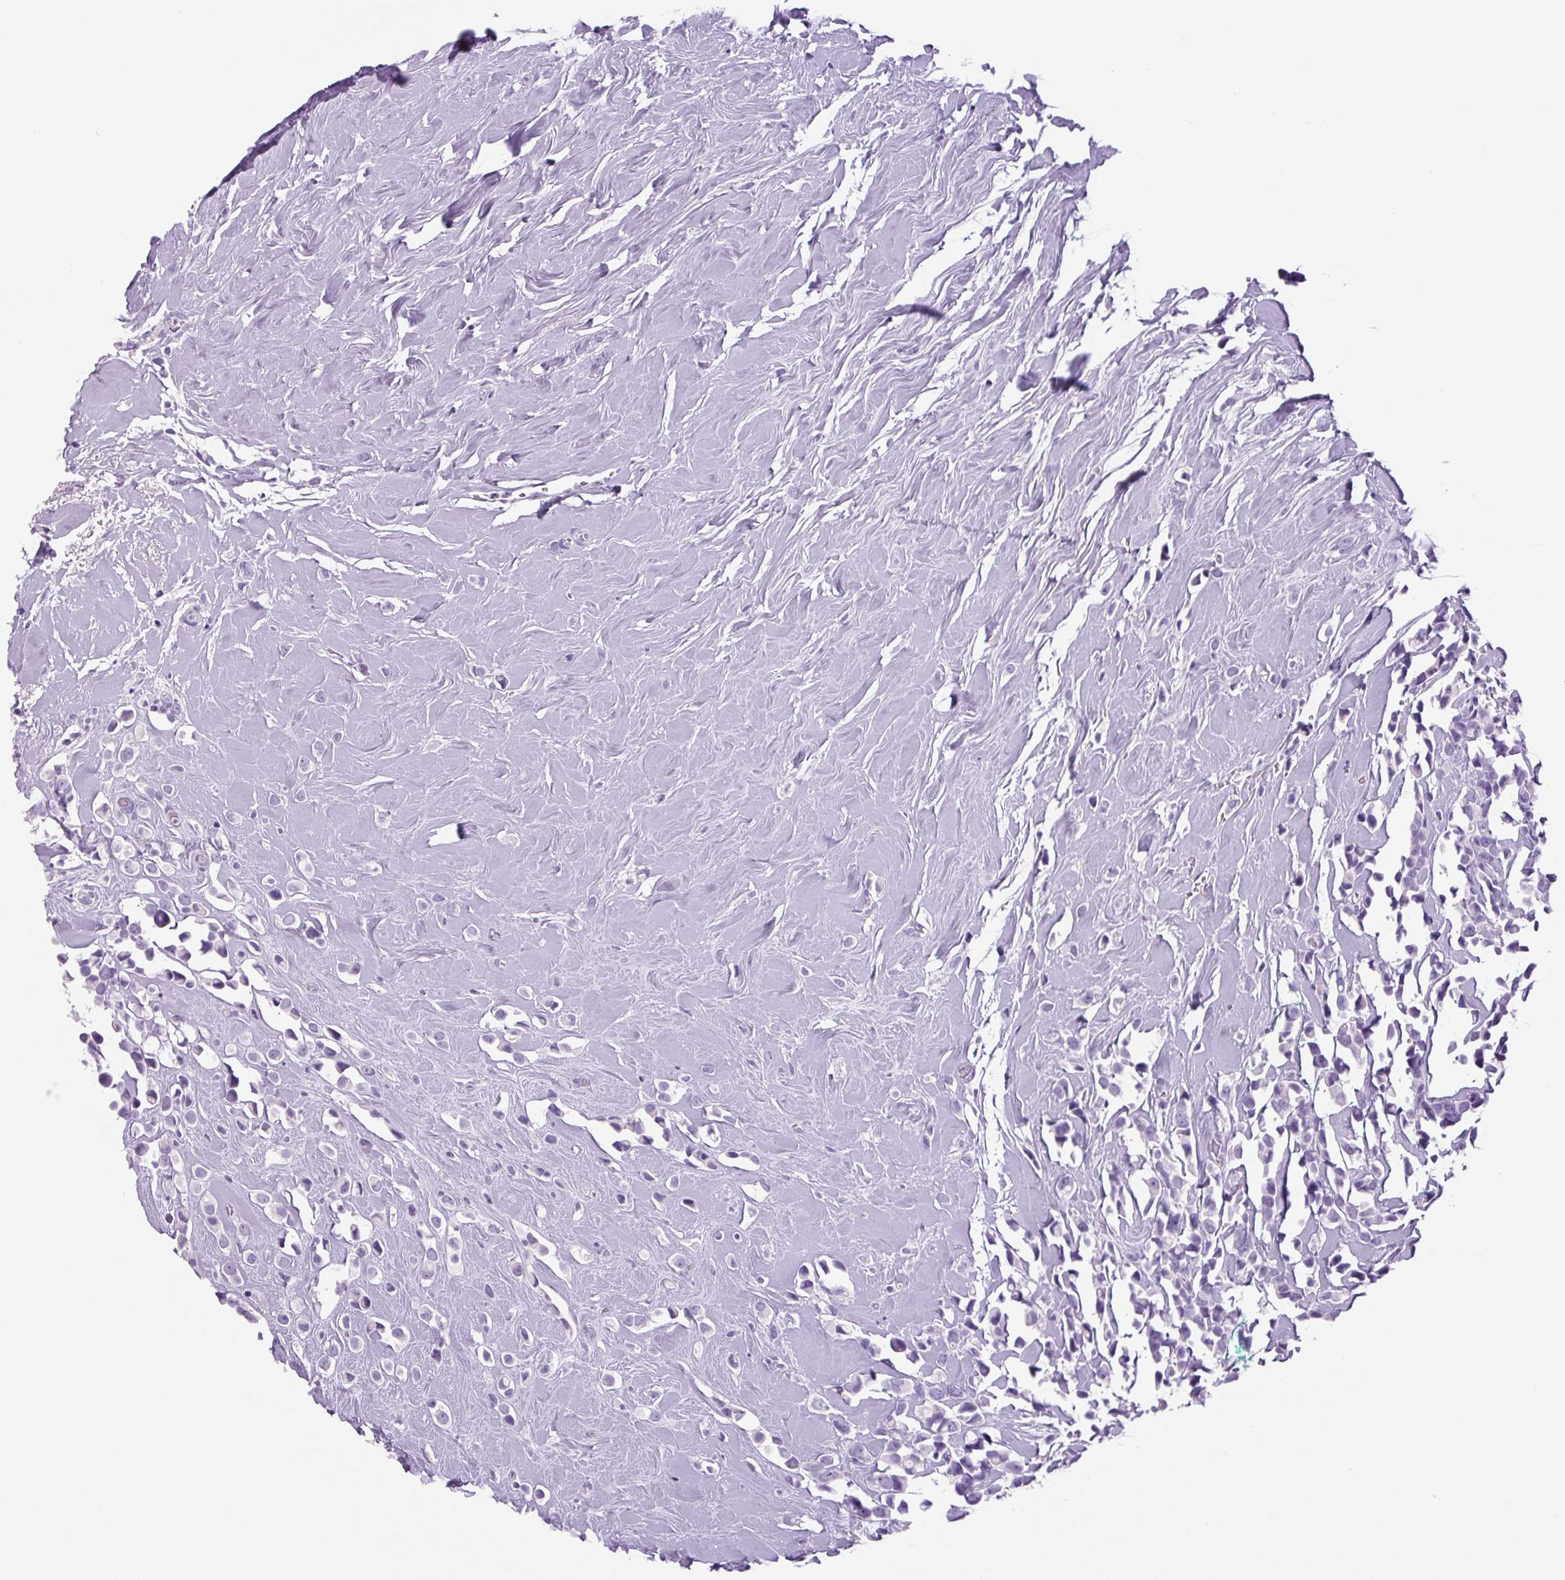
{"staining": {"intensity": "negative", "quantity": "none", "location": "none"}, "tissue": "breast cancer", "cell_type": "Tumor cells", "image_type": "cancer", "snomed": [{"axis": "morphology", "description": "Duct carcinoma"}, {"axis": "topography", "description": "Breast"}], "caption": "An immunohistochemistry photomicrograph of breast intraductal carcinoma is shown. There is no staining in tumor cells of breast intraductal carcinoma.", "gene": "PRRT1", "patient": {"sex": "female", "age": 80}}